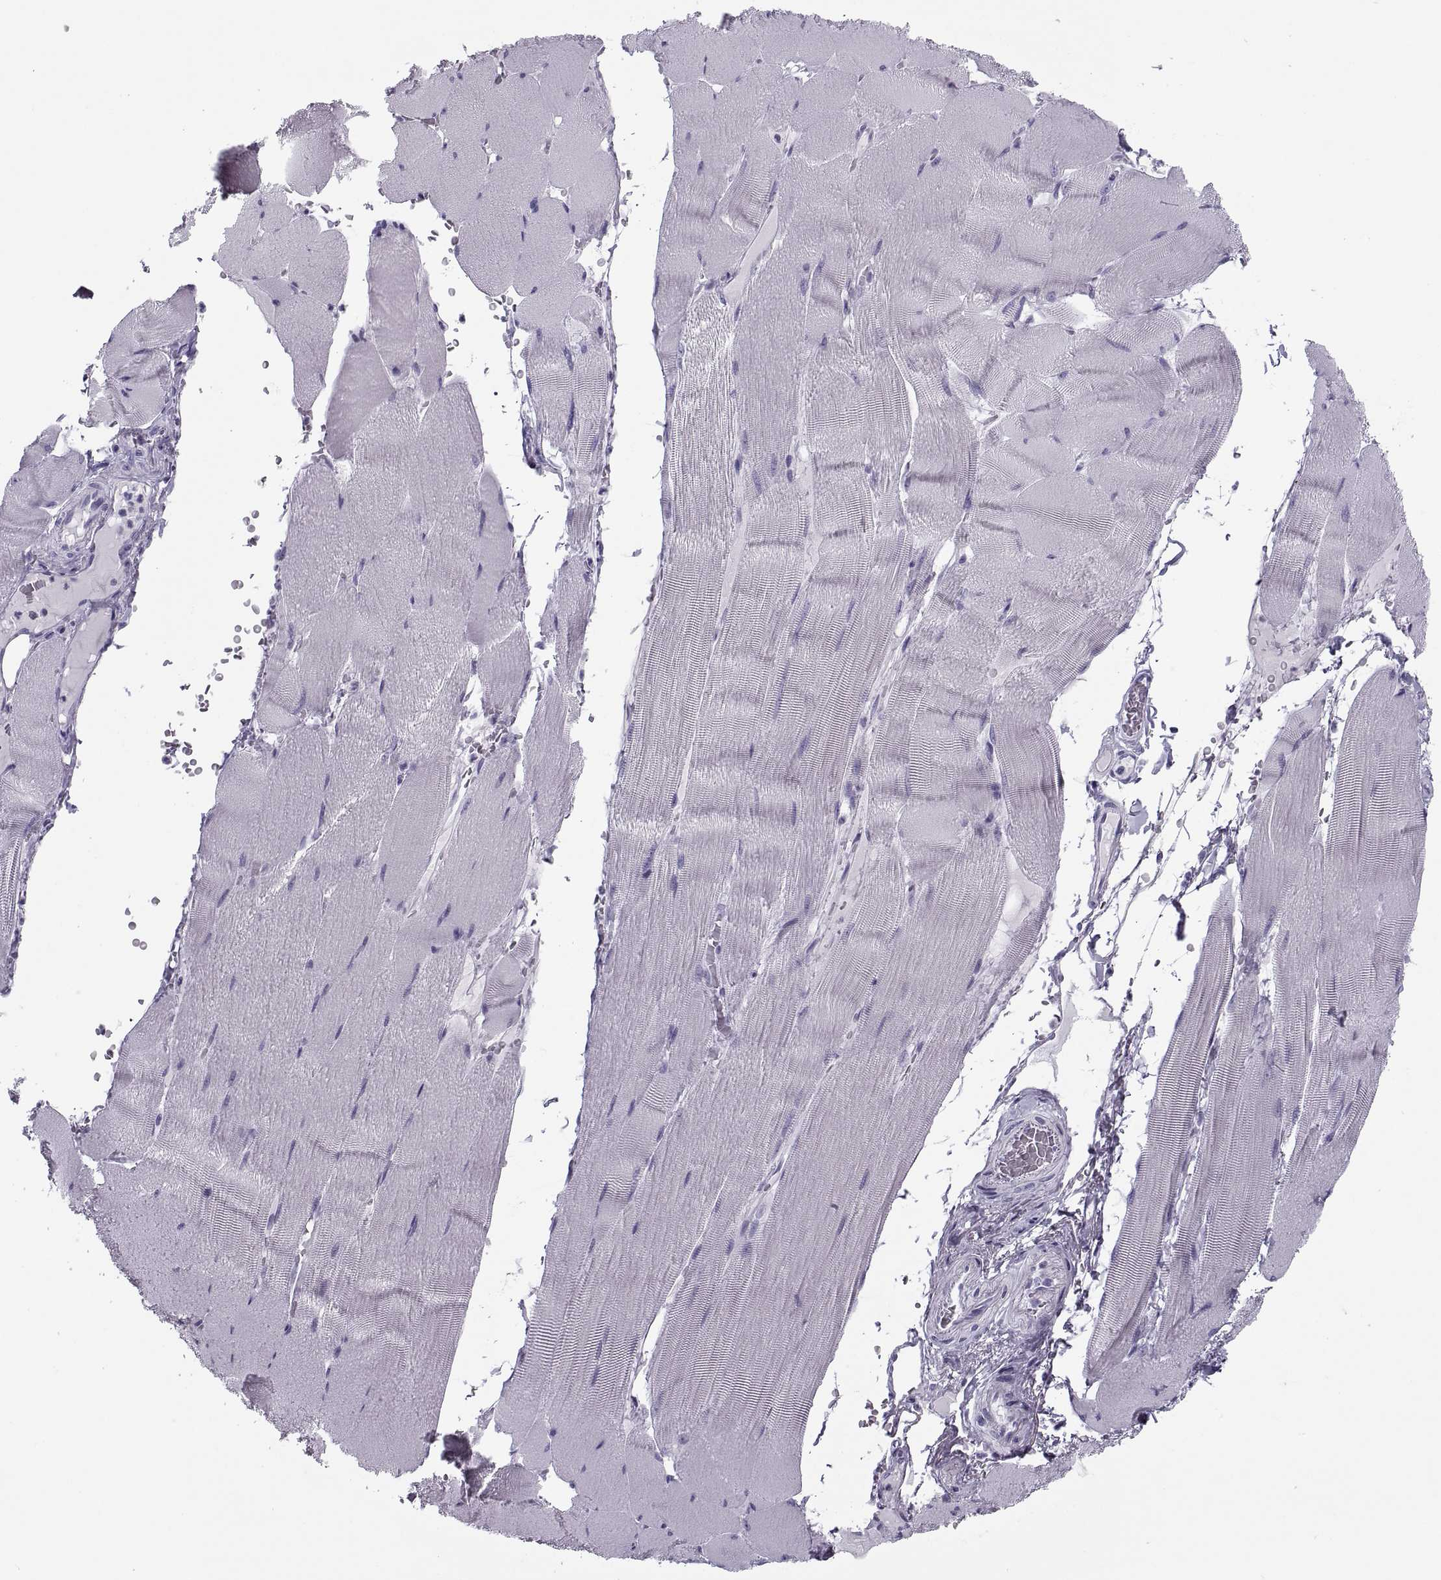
{"staining": {"intensity": "negative", "quantity": "none", "location": "none"}, "tissue": "skeletal muscle", "cell_type": "Myocytes", "image_type": "normal", "snomed": [{"axis": "morphology", "description": "Normal tissue, NOS"}, {"axis": "topography", "description": "Skeletal muscle"}], "caption": "Normal skeletal muscle was stained to show a protein in brown. There is no significant positivity in myocytes. The staining is performed using DAB (3,3'-diaminobenzidine) brown chromogen with nuclei counter-stained in using hematoxylin.", "gene": "RLBP1", "patient": {"sex": "male", "age": 56}}